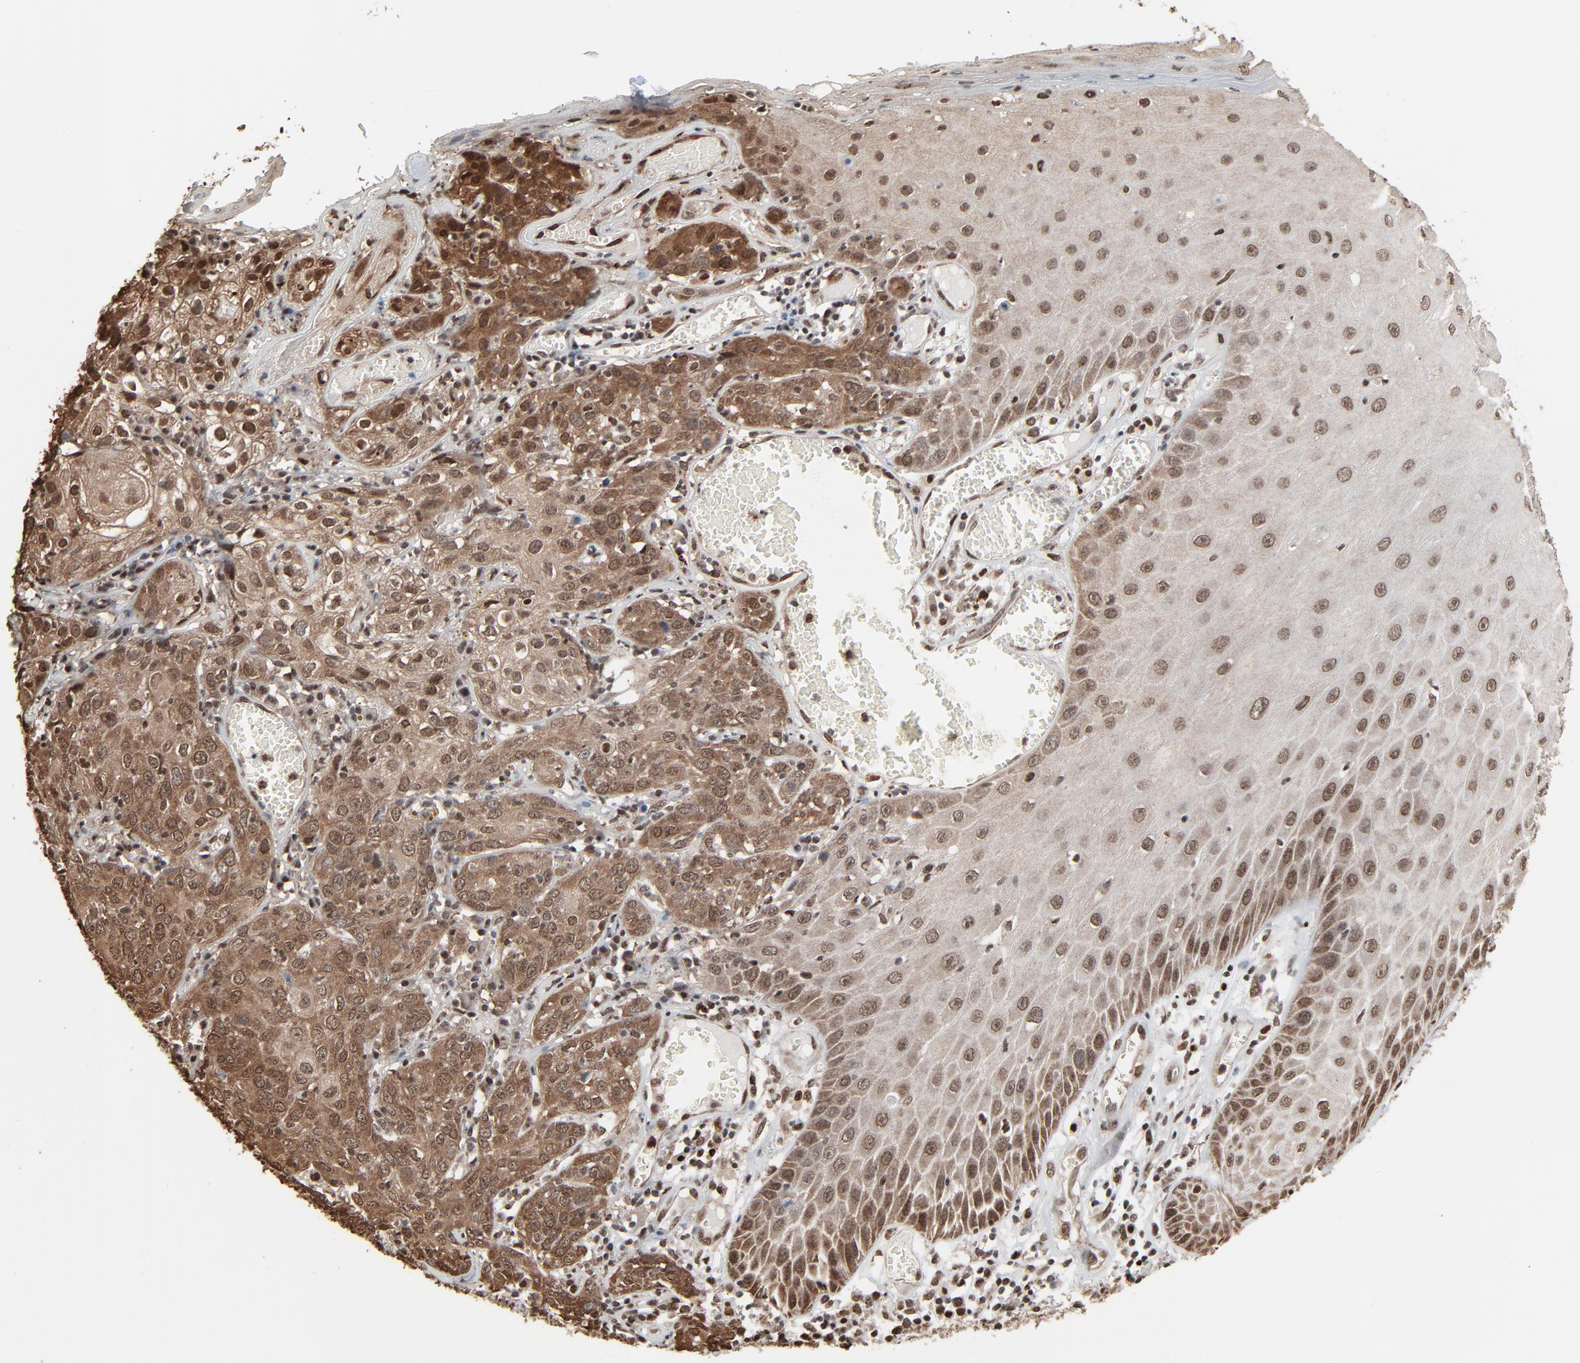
{"staining": {"intensity": "moderate", "quantity": ">75%", "location": "cytoplasmic/membranous,nuclear"}, "tissue": "skin cancer", "cell_type": "Tumor cells", "image_type": "cancer", "snomed": [{"axis": "morphology", "description": "Squamous cell carcinoma, NOS"}, {"axis": "topography", "description": "Skin"}], "caption": "Immunohistochemistry (IHC) micrograph of human skin squamous cell carcinoma stained for a protein (brown), which exhibits medium levels of moderate cytoplasmic/membranous and nuclear positivity in approximately >75% of tumor cells.", "gene": "MEIS2", "patient": {"sex": "male", "age": 65}}